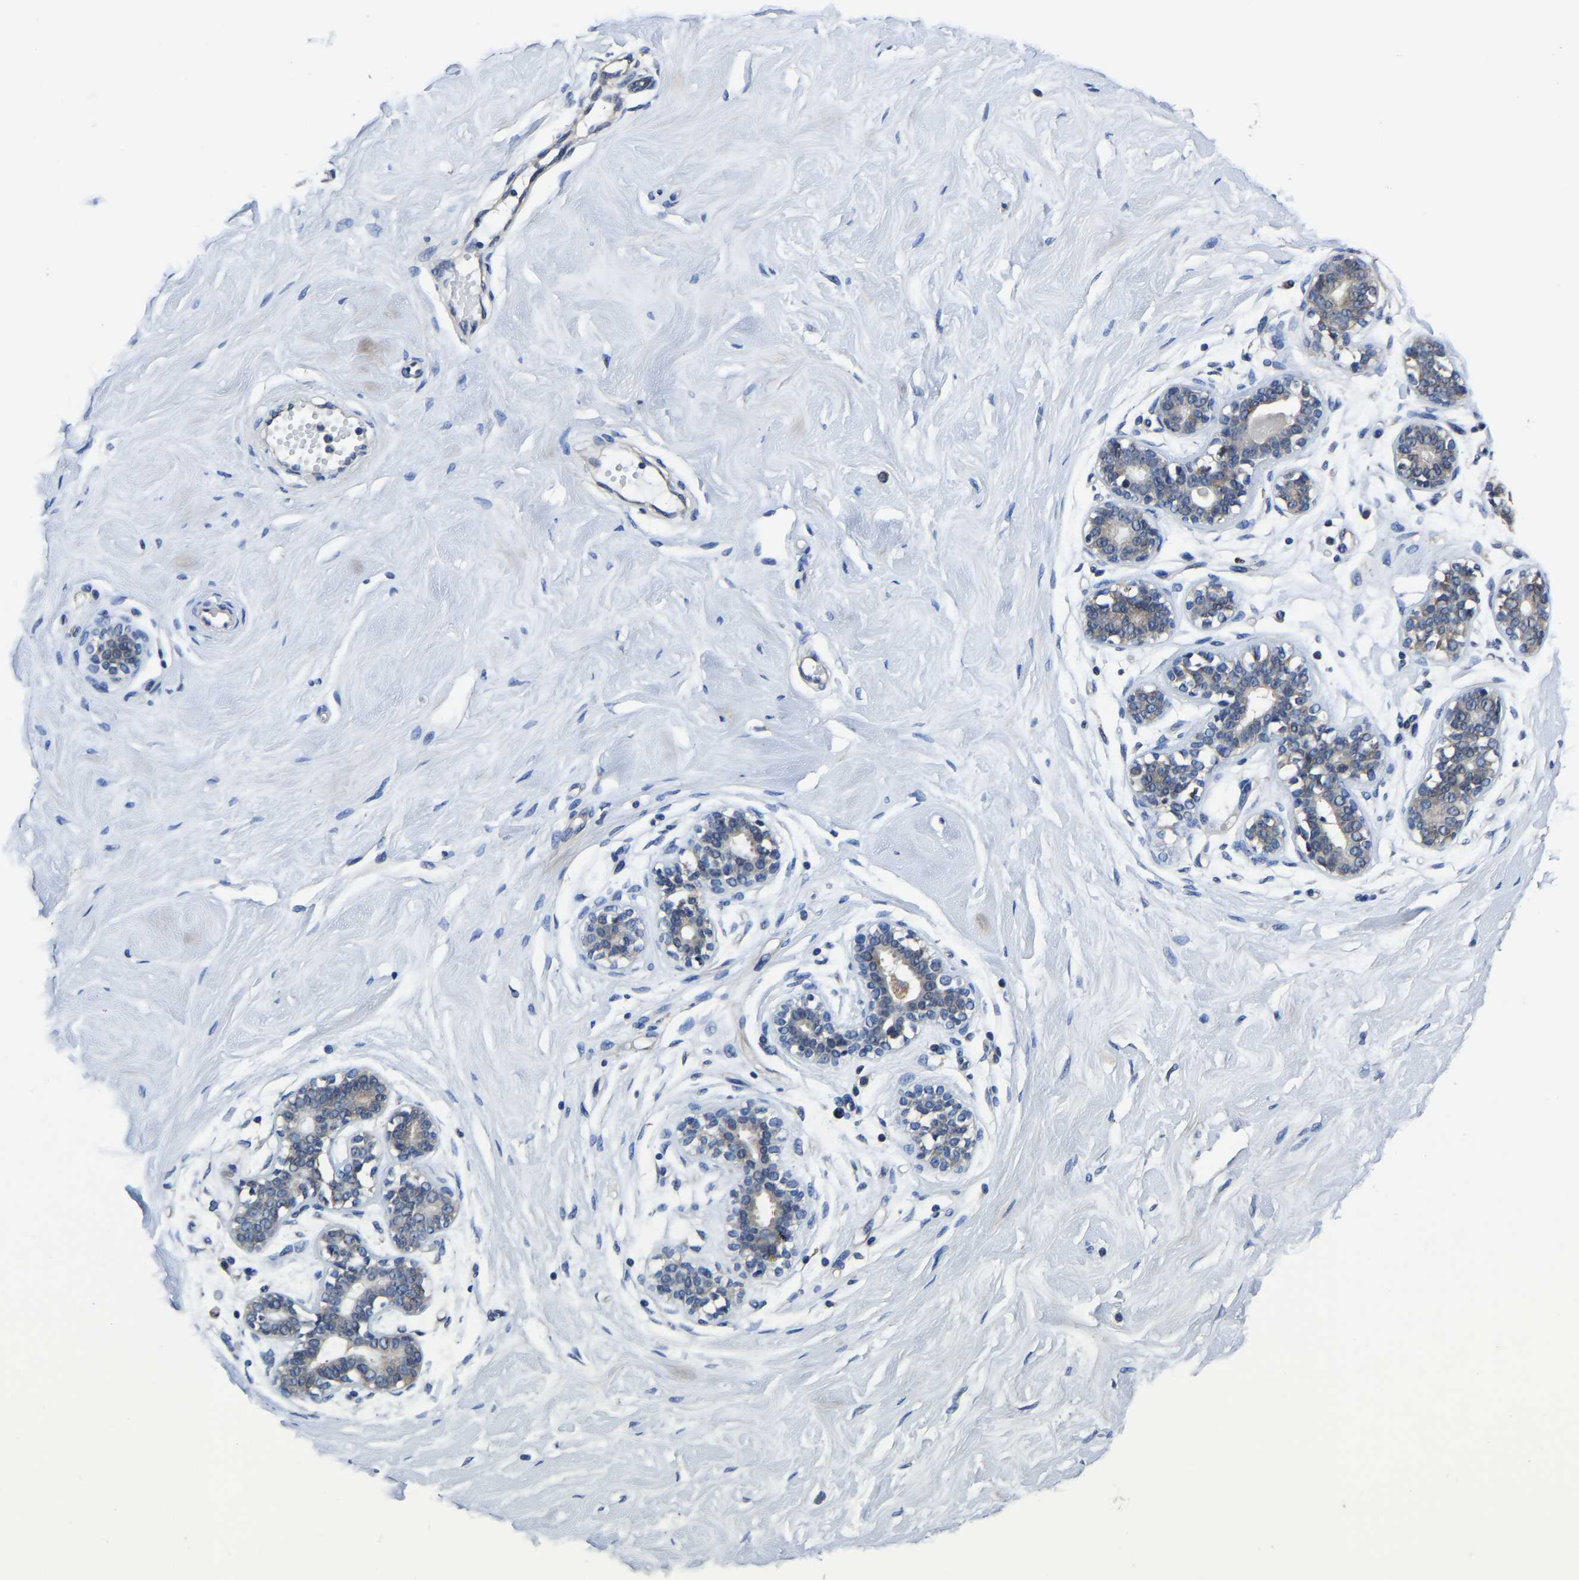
{"staining": {"intensity": "negative", "quantity": "none", "location": "none"}, "tissue": "breast", "cell_type": "Adipocytes", "image_type": "normal", "snomed": [{"axis": "morphology", "description": "Normal tissue, NOS"}, {"axis": "topography", "description": "Breast"}], "caption": "An immunohistochemistry photomicrograph of unremarkable breast is shown. There is no staining in adipocytes of breast. (DAB immunohistochemistry (IHC) with hematoxylin counter stain).", "gene": "STRBP", "patient": {"sex": "female", "age": 23}}